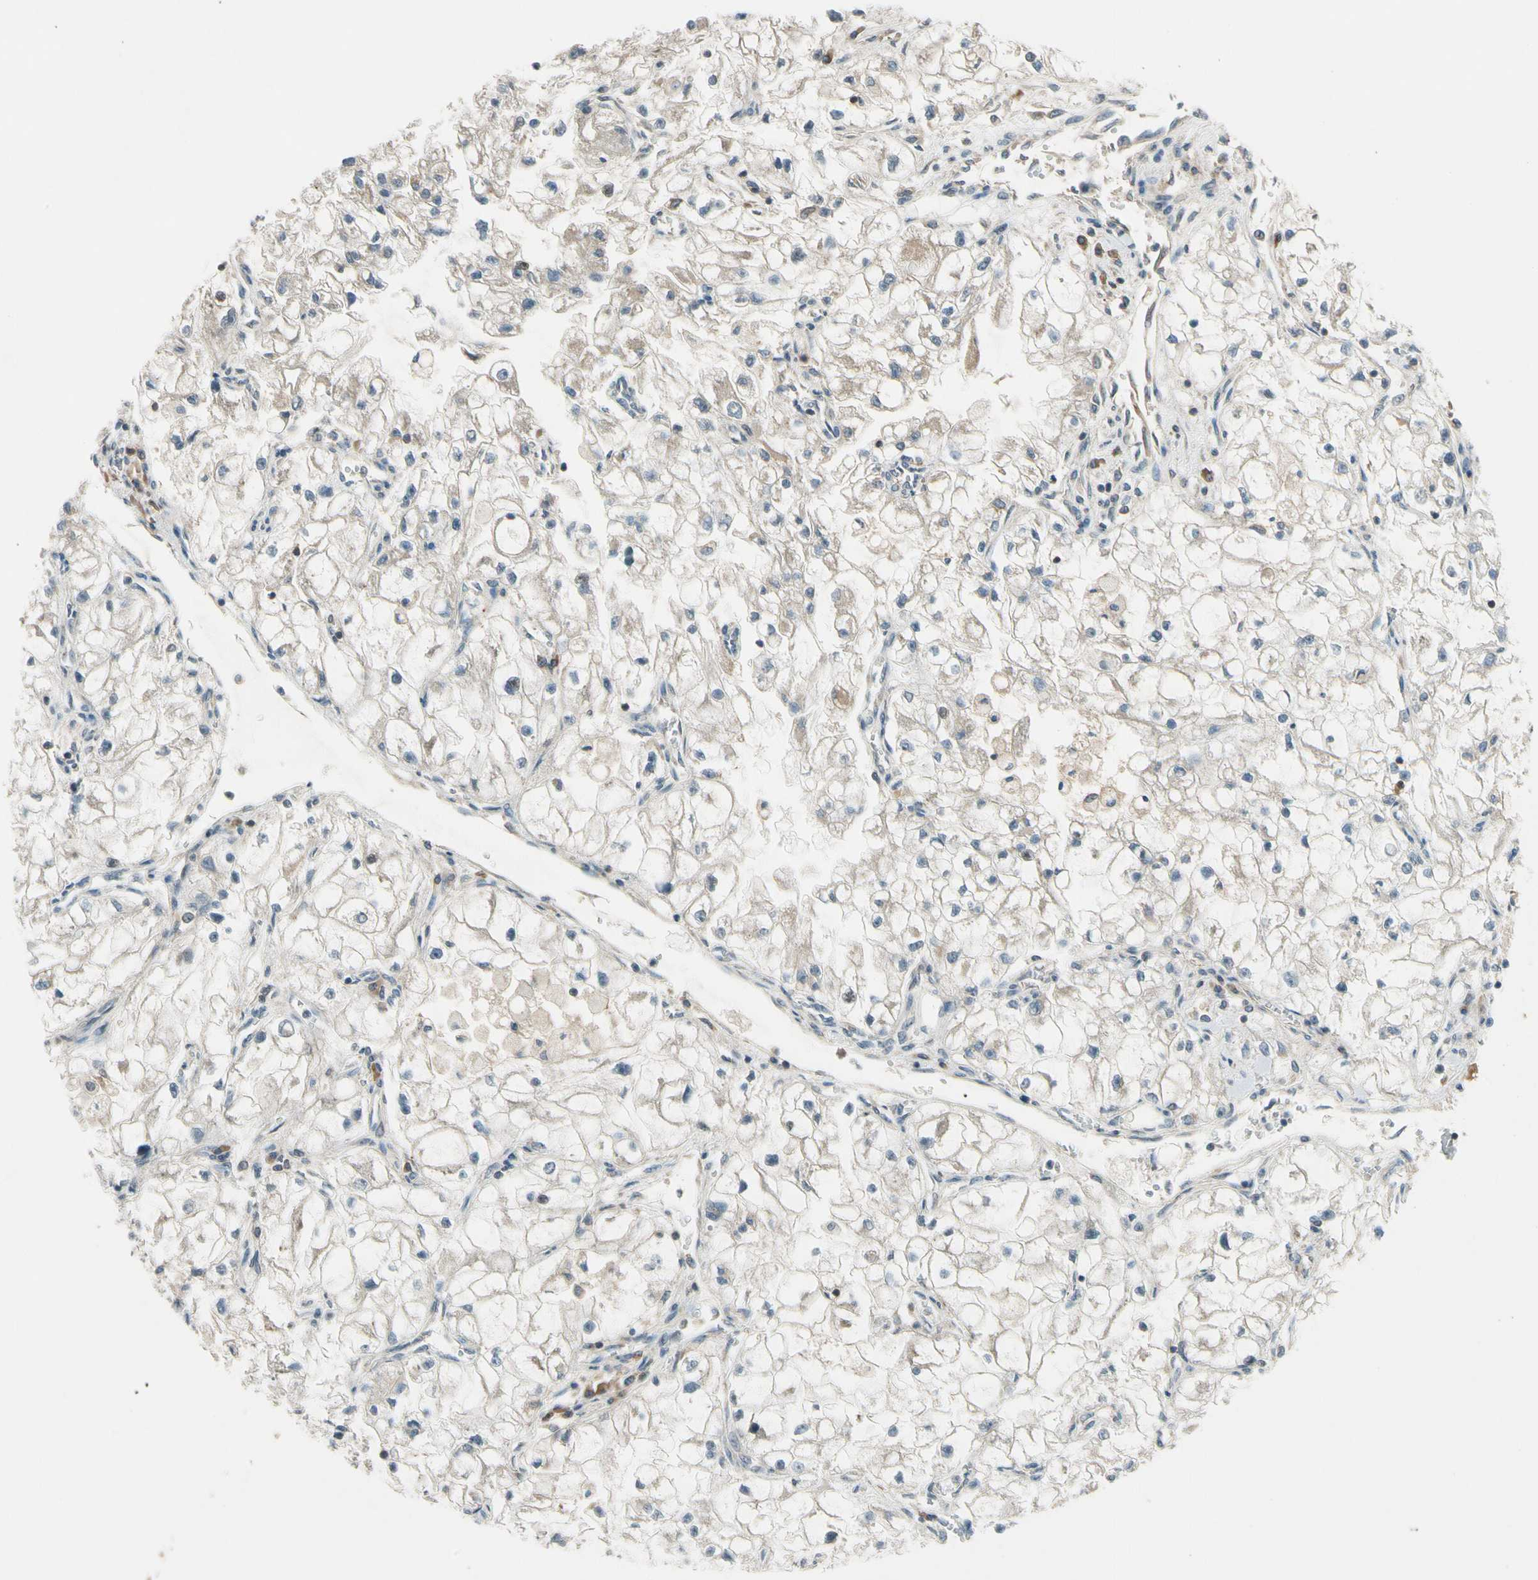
{"staining": {"intensity": "negative", "quantity": "none", "location": "none"}, "tissue": "renal cancer", "cell_type": "Tumor cells", "image_type": "cancer", "snomed": [{"axis": "morphology", "description": "Adenocarcinoma, NOS"}, {"axis": "topography", "description": "Kidney"}], "caption": "Image shows no protein staining in tumor cells of renal adenocarcinoma tissue.", "gene": "MST1R", "patient": {"sex": "female", "age": 70}}